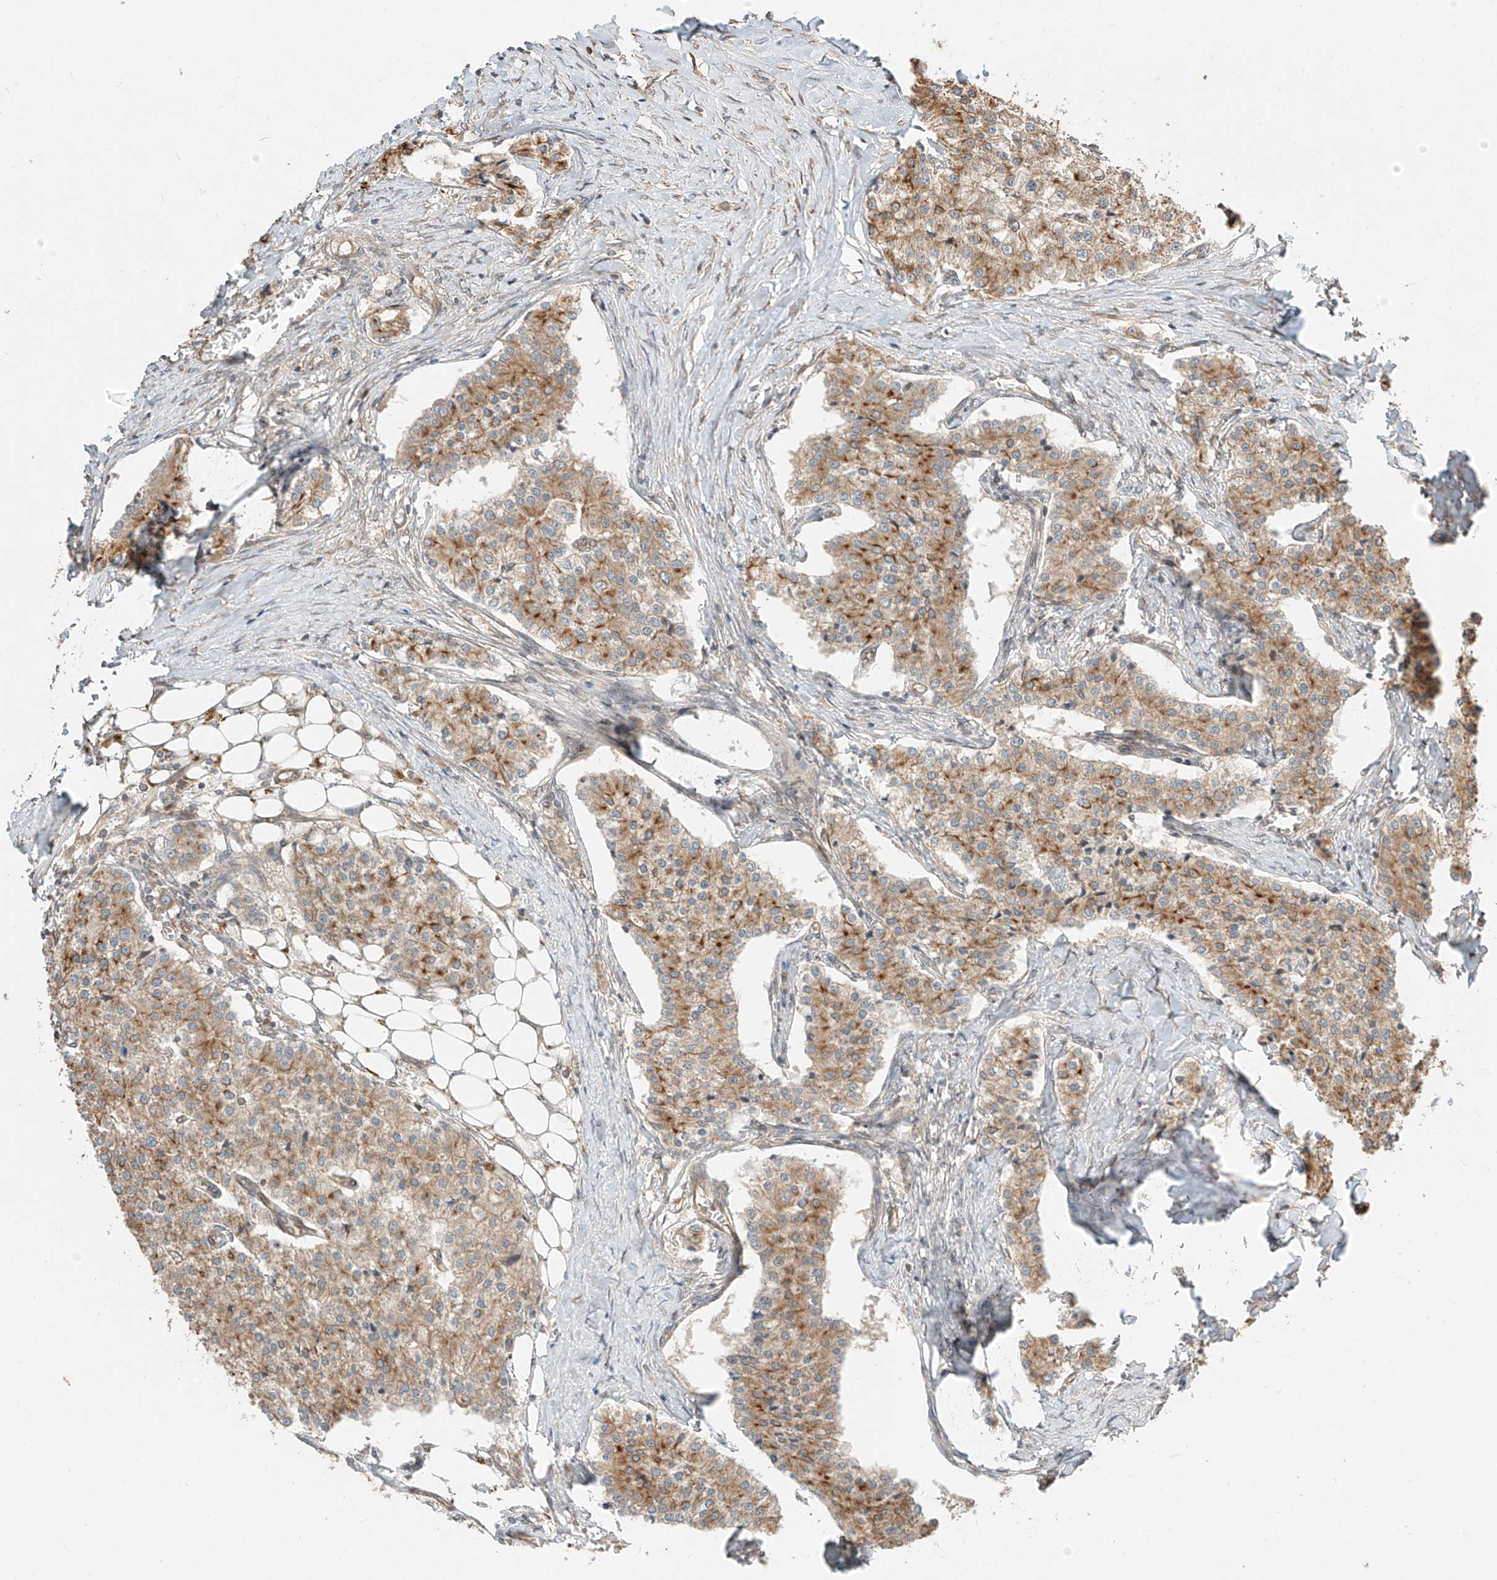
{"staining": {"intensity": "moderate", "quantity": ">75%", "location": "cytoplasmic/membranous"}, "tissue": "carcinoid", "cell_type": "Tumor cells", "image_type": "cancer", "snomed": [{"axis": "morphology", "description": "Carcinoid, malignant, NOS"}, {"axis": "topography", "description": "Colon"}], "caption": "This is an image of immunohistochemistry (IHC) staining of carcinoid (malignant), which shows moderate positivity in the cytoplasmic/membranous of tumor cells.", "gene": "CEP162", "patient": {"sex": "female", "age": 52}}